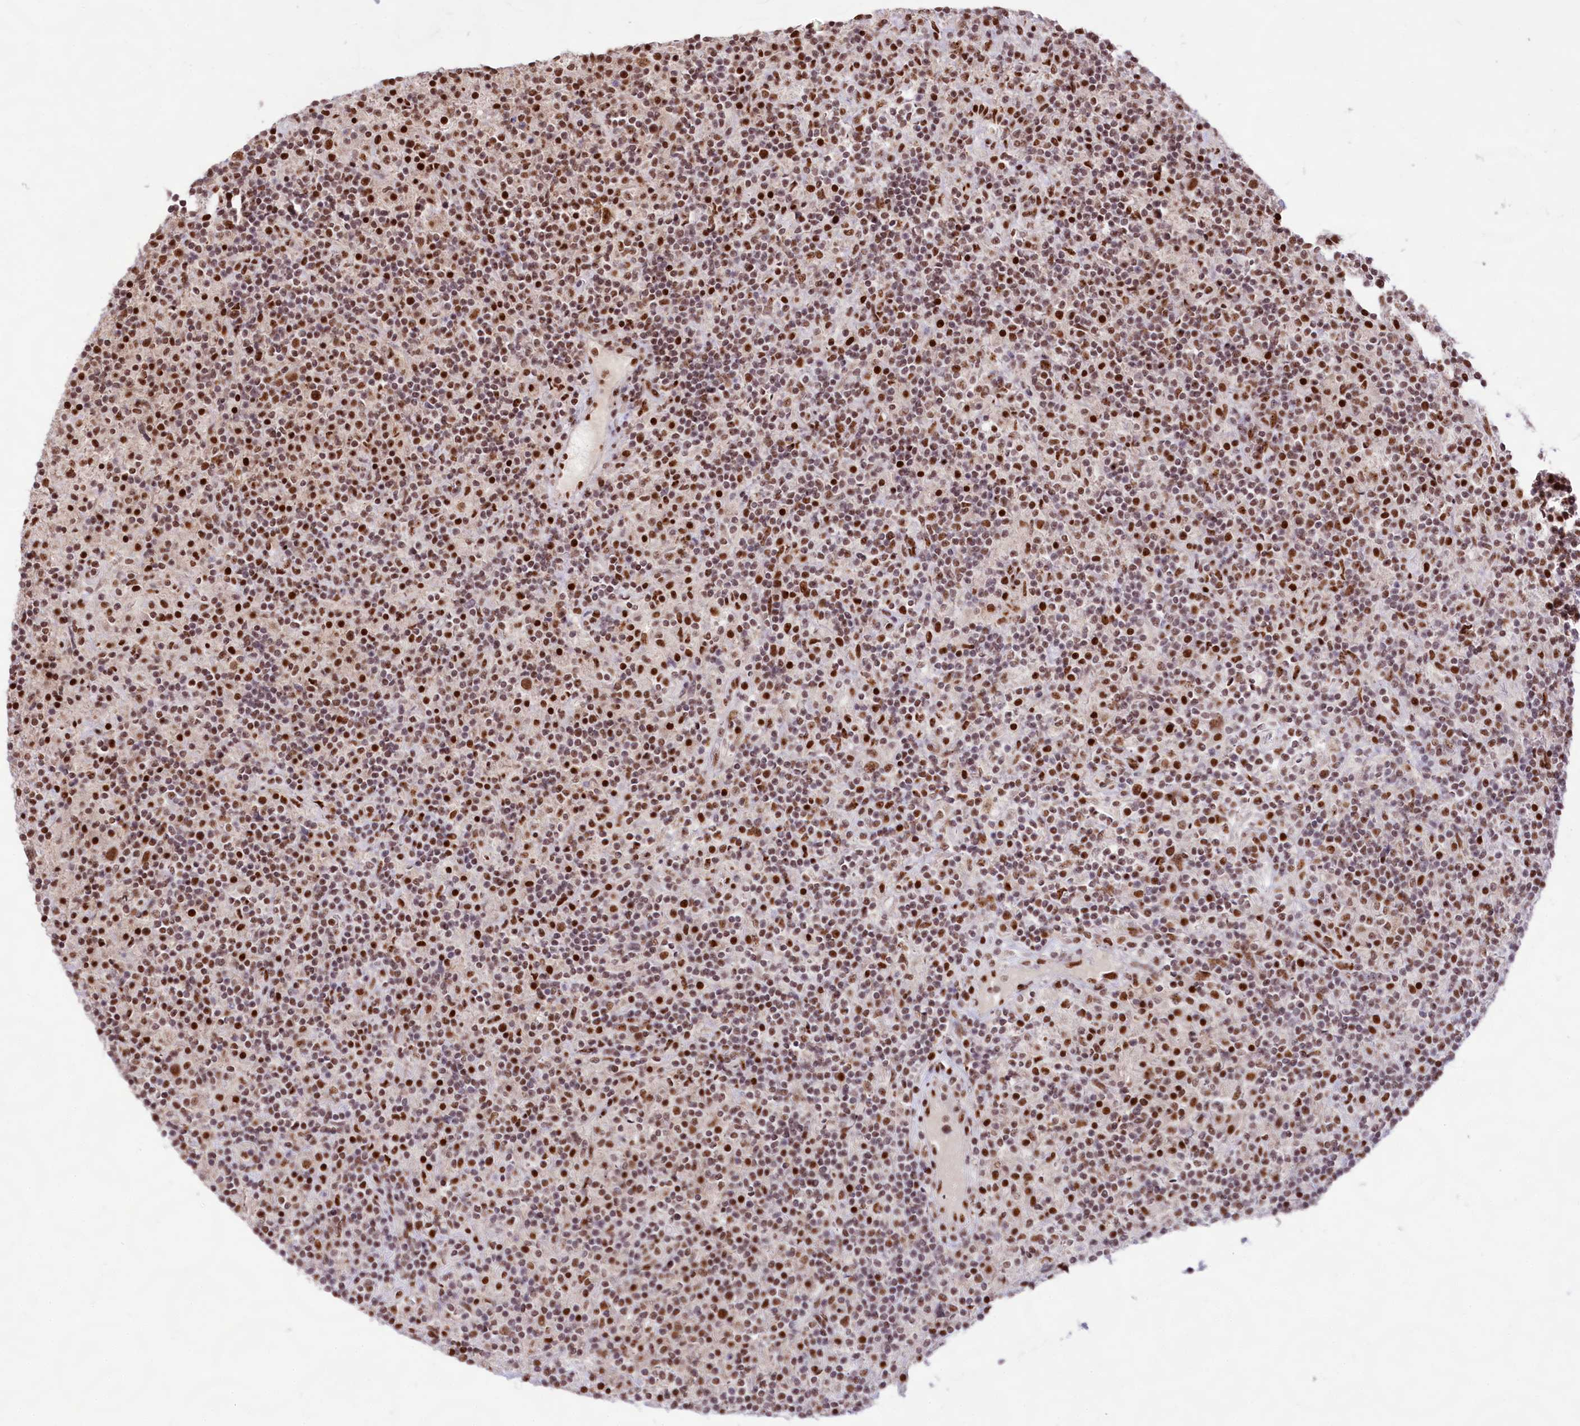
{"staining": {"intensity": "strong", "quantity": ">75%", "location": "nuclear"}, "tissue": "lymphoma", "cell_type": "Tumor cells", "image_type": "cancer", "snomed": [{"axis": "morphology", "description": "Hodgkin's disease, NOS"}, {"axis": "topography", "description": "Lymph node"}], "caption": "Immunohistochemistry (IHC) of lymphoma demonstrates high levels of strong nuclear positivity in about >75% of tumor cells.", "gene": "HIRA", "patient": {"sex": "male", "age": 70}}